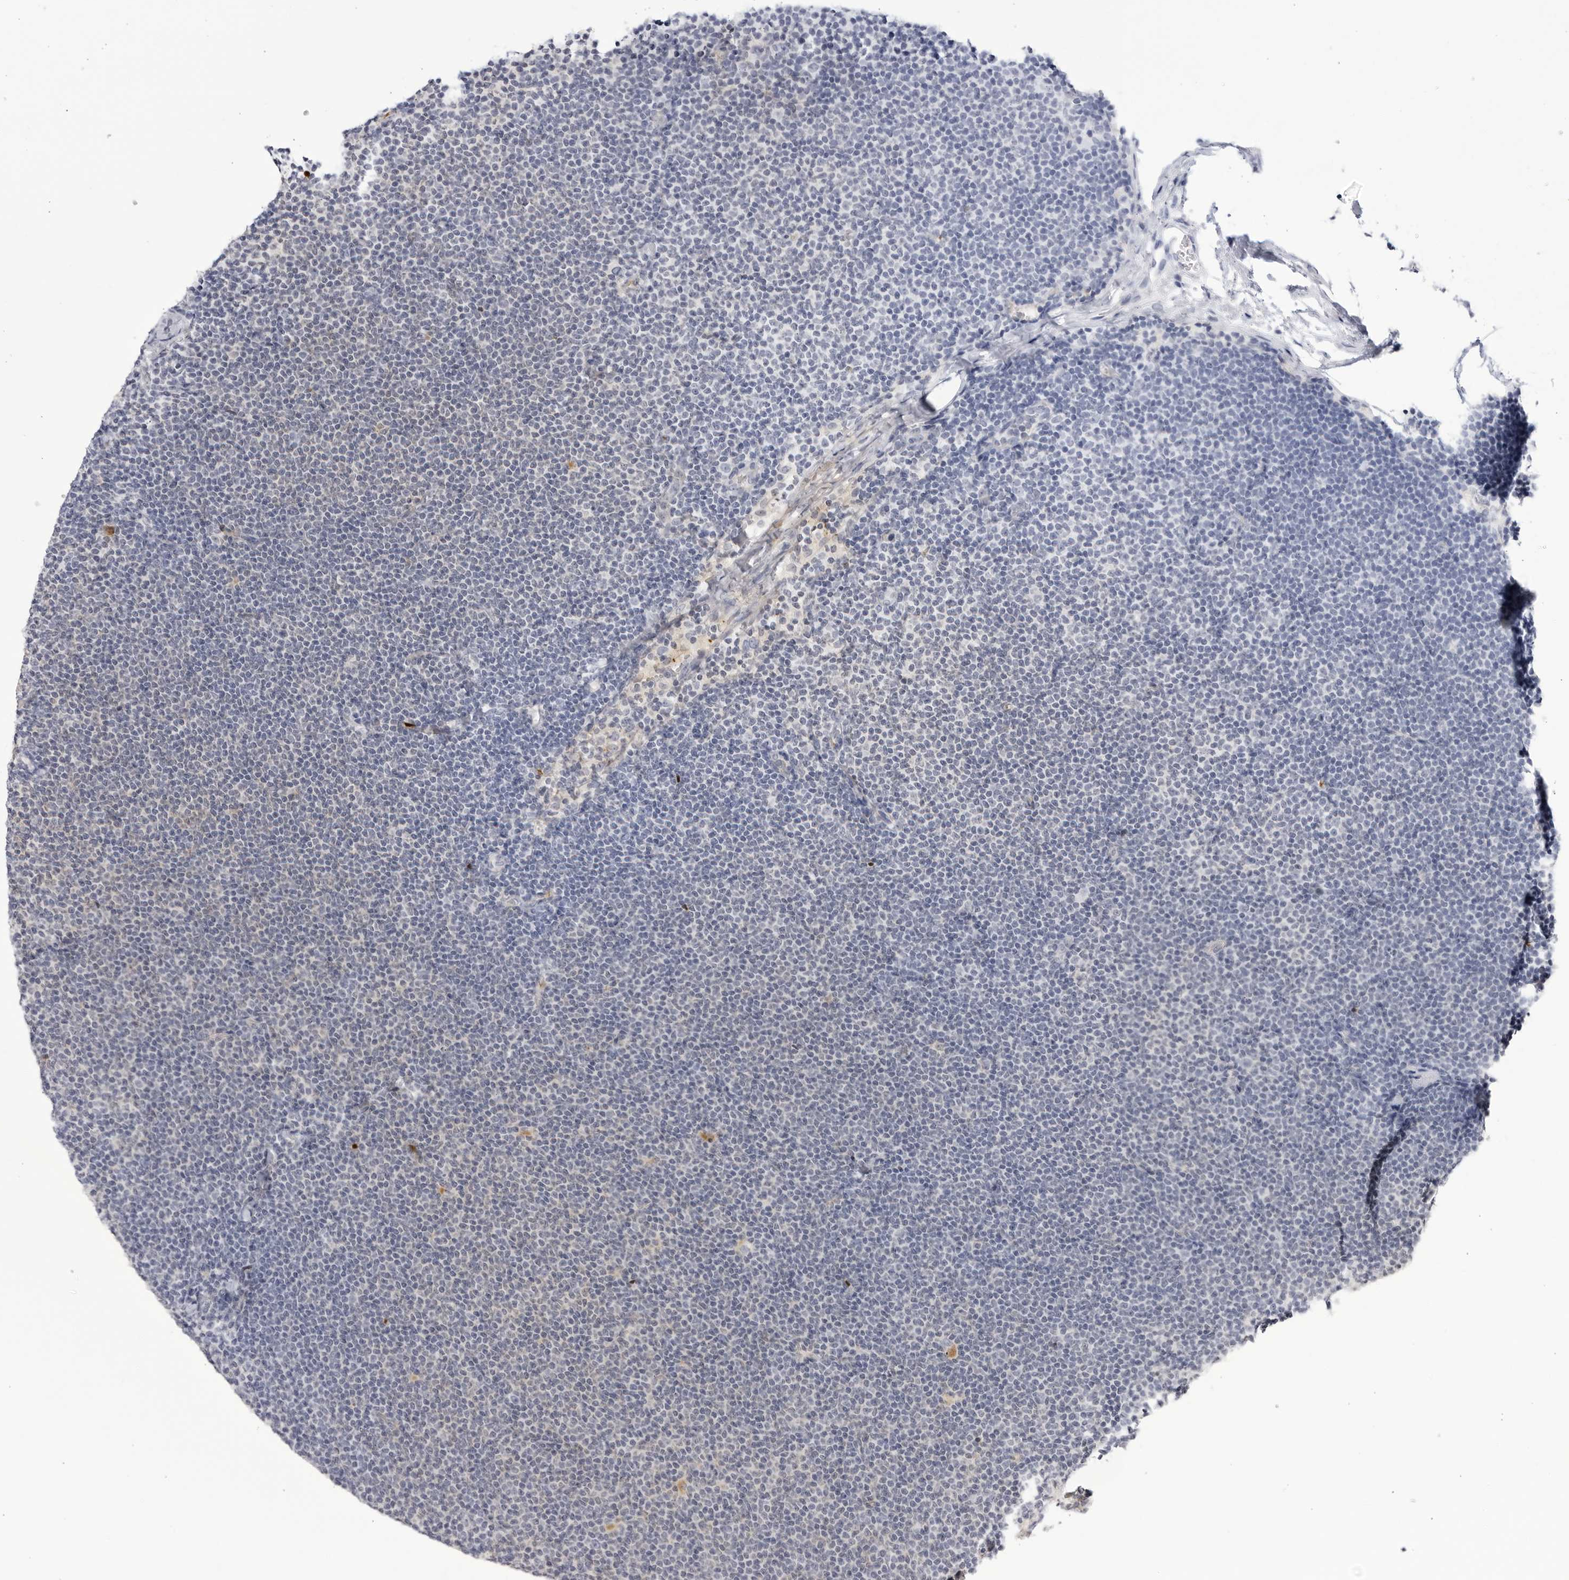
{"staining": {"intensity": "negative", "quantity": "none", "location": "none"}, "tissue": "lymphoma", "cell_type": "Tumor cells", "image_type": "cancer", "snomed": [{"axis": "morphology", "description": "Malignant lymphoma, non-Hodgkin's type, Low grade"}, {"axis": "topography", "description": "Lymph node"}], "caption": "High magnification brightfield microscopy of lymphoma stained with DAB (brown) and counterstained with hematoxylin (blue): tumor cells show no significant staining.", "gene": "CNBD1", "patient": {"sex": "female", "age": 53}}